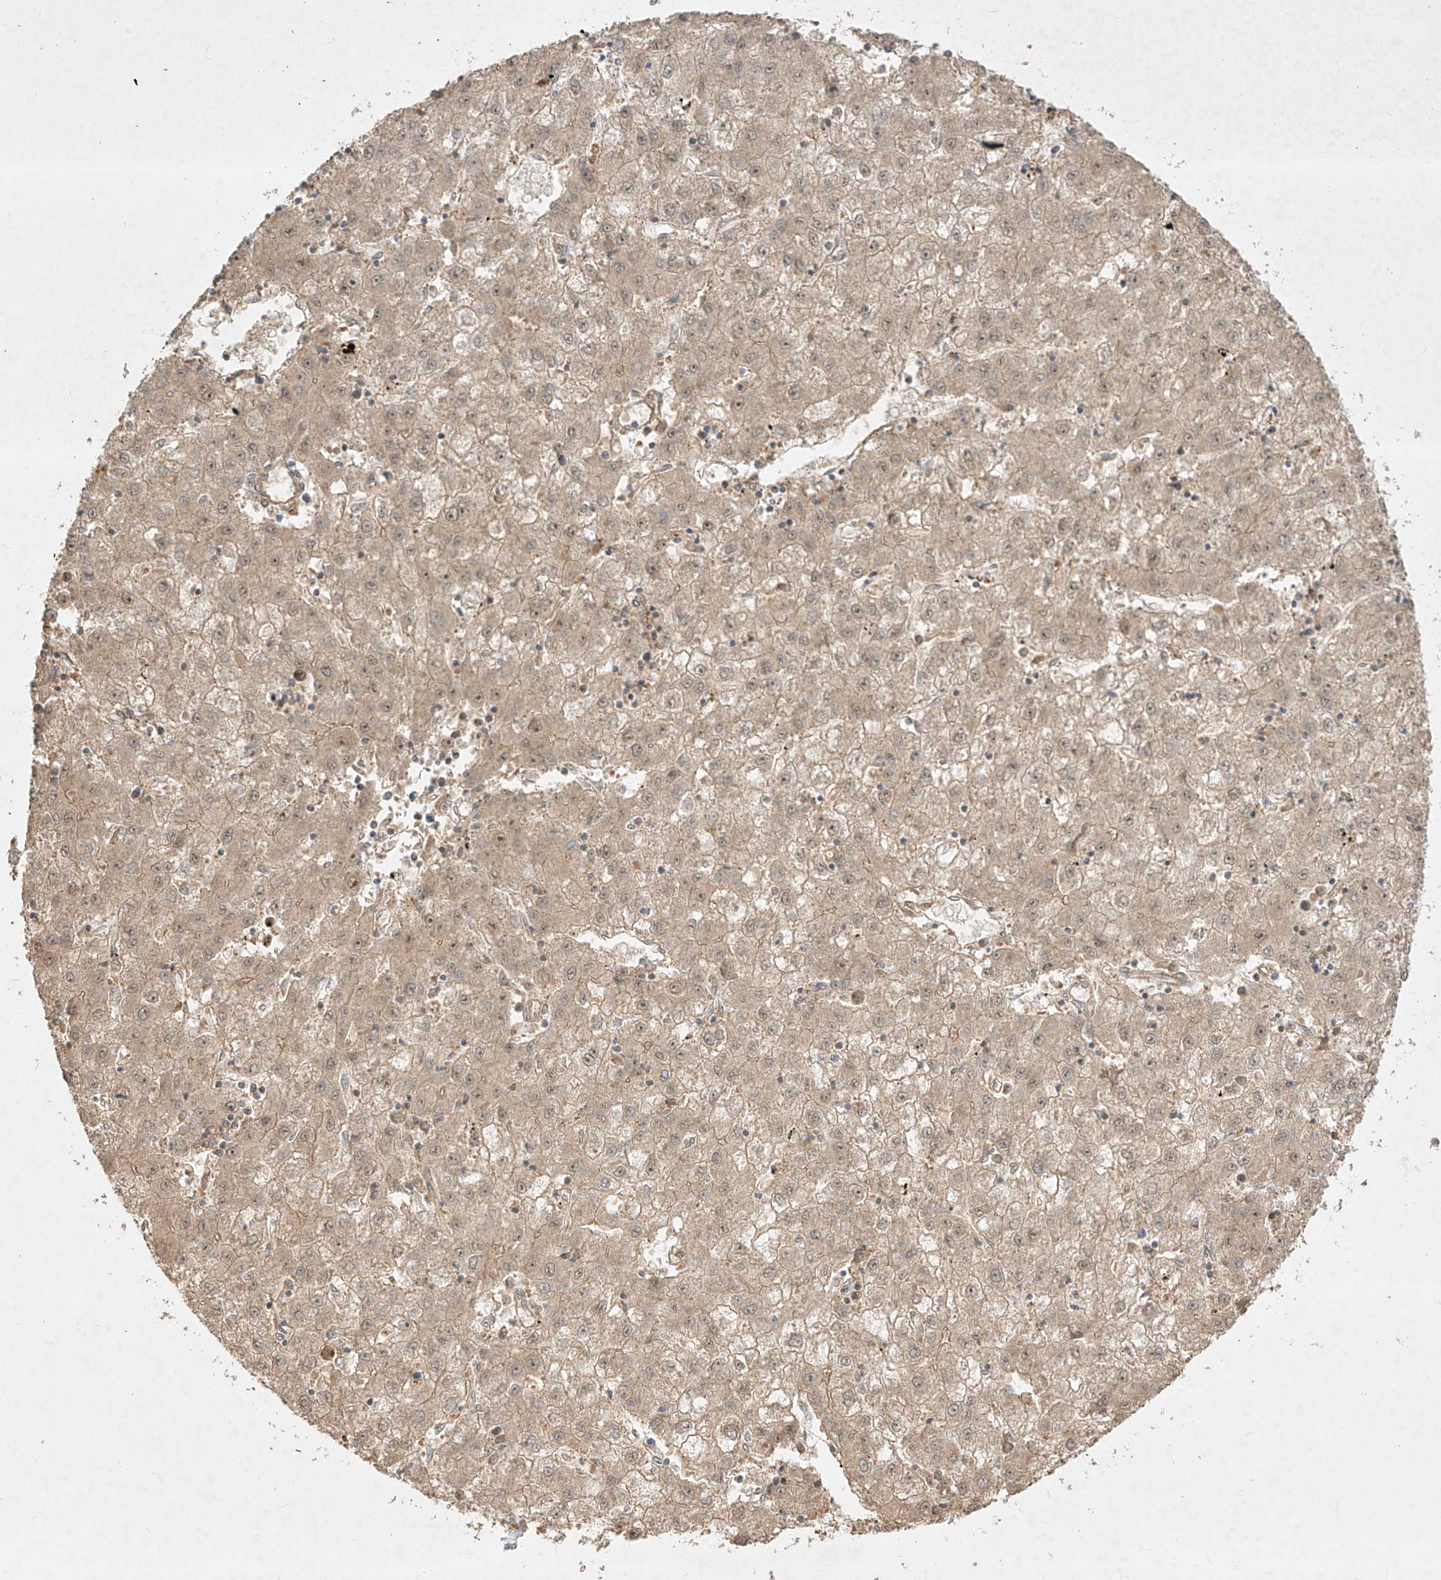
{"staining": {"intensity": "weak", "quantity": ">75%", "location": "cytoplasmic/membranous,nuclear"}, "tissue": "liver cancer", "cell_type": "Tumor cells", "image_type": "cancer", "snomed": [{"axis": "morphology", "description": "Carcinoma, Hepatocellular, NOS"}, {"axis": "topography", "description": "Liver"}], "caption": "A low amount of weak cytoplasmic/membranous and nuclear staining is appreciated in about >75% of tumor cells in liver cancer (hepatocellular carcinoma) tissue.", "gene": "KPNA7", "patient": {"sex": "male", "age": 72}}